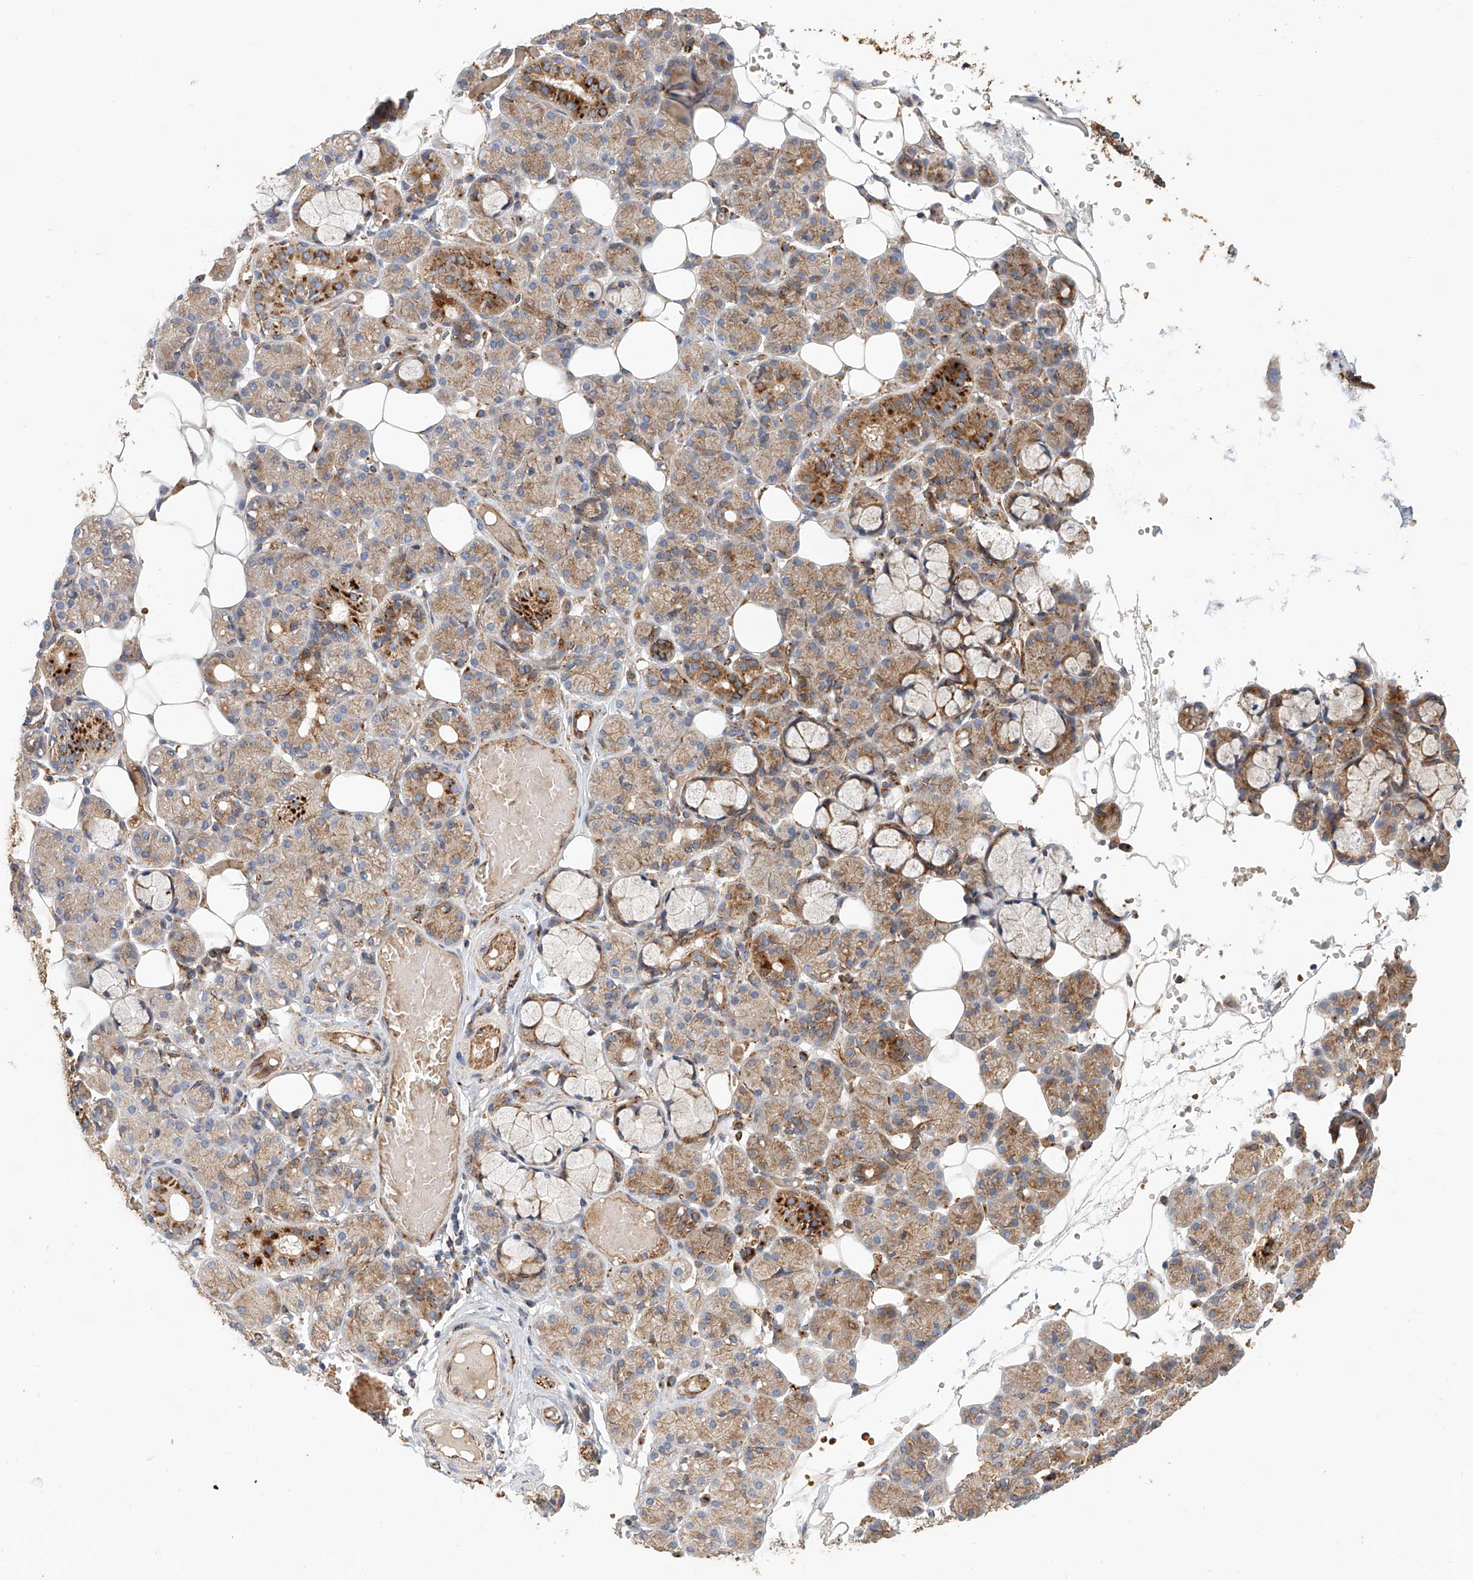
{"staining": {"intensity": "moderate", "quantity": "25%-75%", "location": "cytoplasmic/membranous"}, "tissue": "salivary gland", "cell_type": "Glandular cells", "image_type": "normal", "snomed": [{"axis": "morphology", "description": "Normal tissue, NOS"}, {"axis": "topography", "description": "Salivary gland"}], "caption": "Salivary gland stained for a protein (brown) exhibits moderate cytoplasmic/membranous positive expression in about 25%-75% of glandular cells.", "gene": "HGSNAT", "patient": {"sex": "male", "age": 63}}